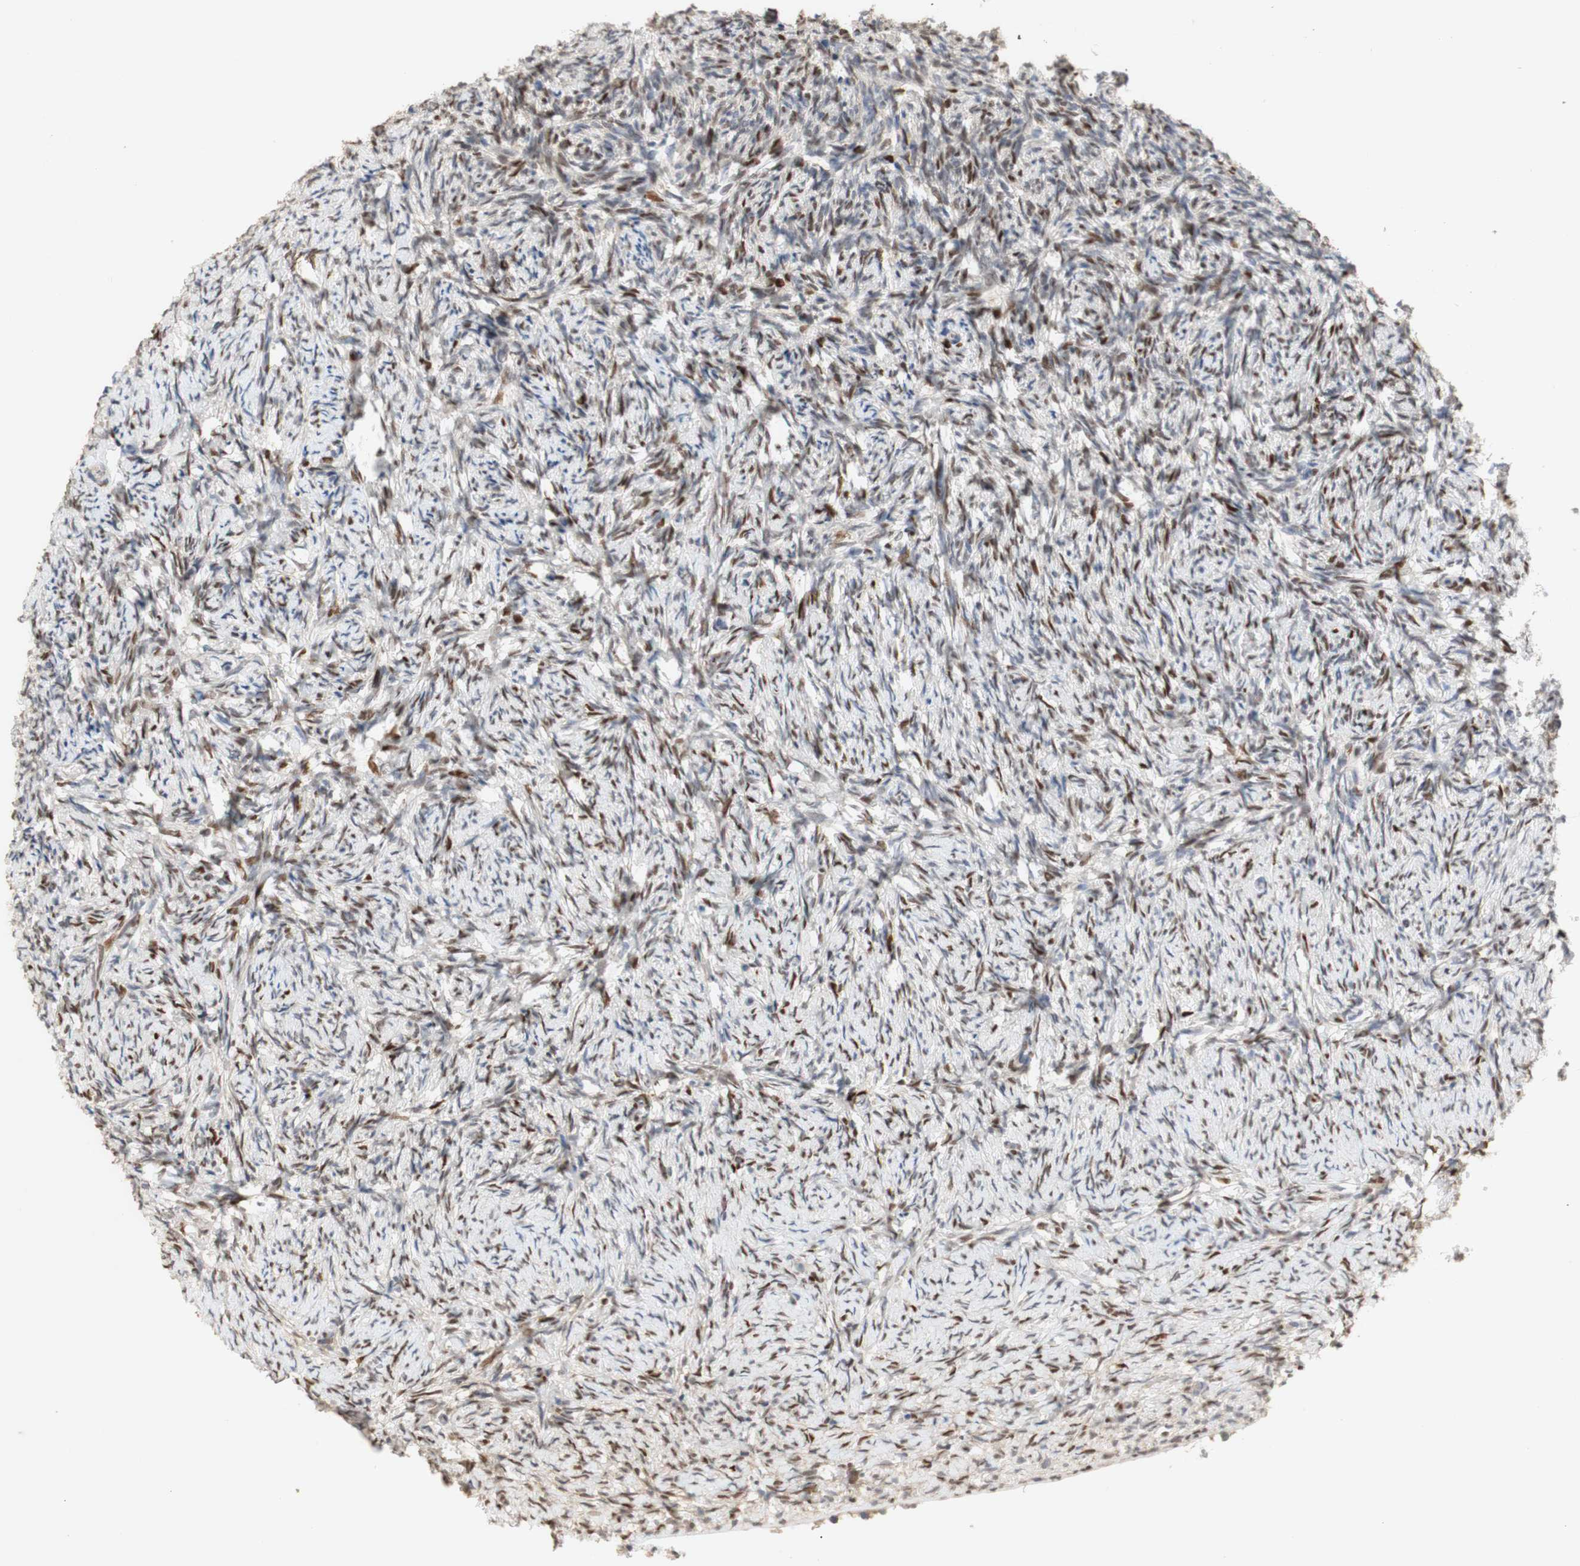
{"staining": {"intensity": "weak", "quantity": ">75%", "location": "cytoplasmic/membranous"}, "tissue": "ovary", "cell_type": "Follicle cells", "image_type": "normal", "snomed": [{"axis": "morphology", "description": "Normal tissue, NOS"}, {"axis": "topography", "description": "Ovary"}], "caption": "Brown immunohistochemical staining in unremarkable ovary shows weak cytoplasmic/membranous staining in about >75% of follicle cells.", "gene": "FOSB", "patient": {"sex": "female", "age": 60}}